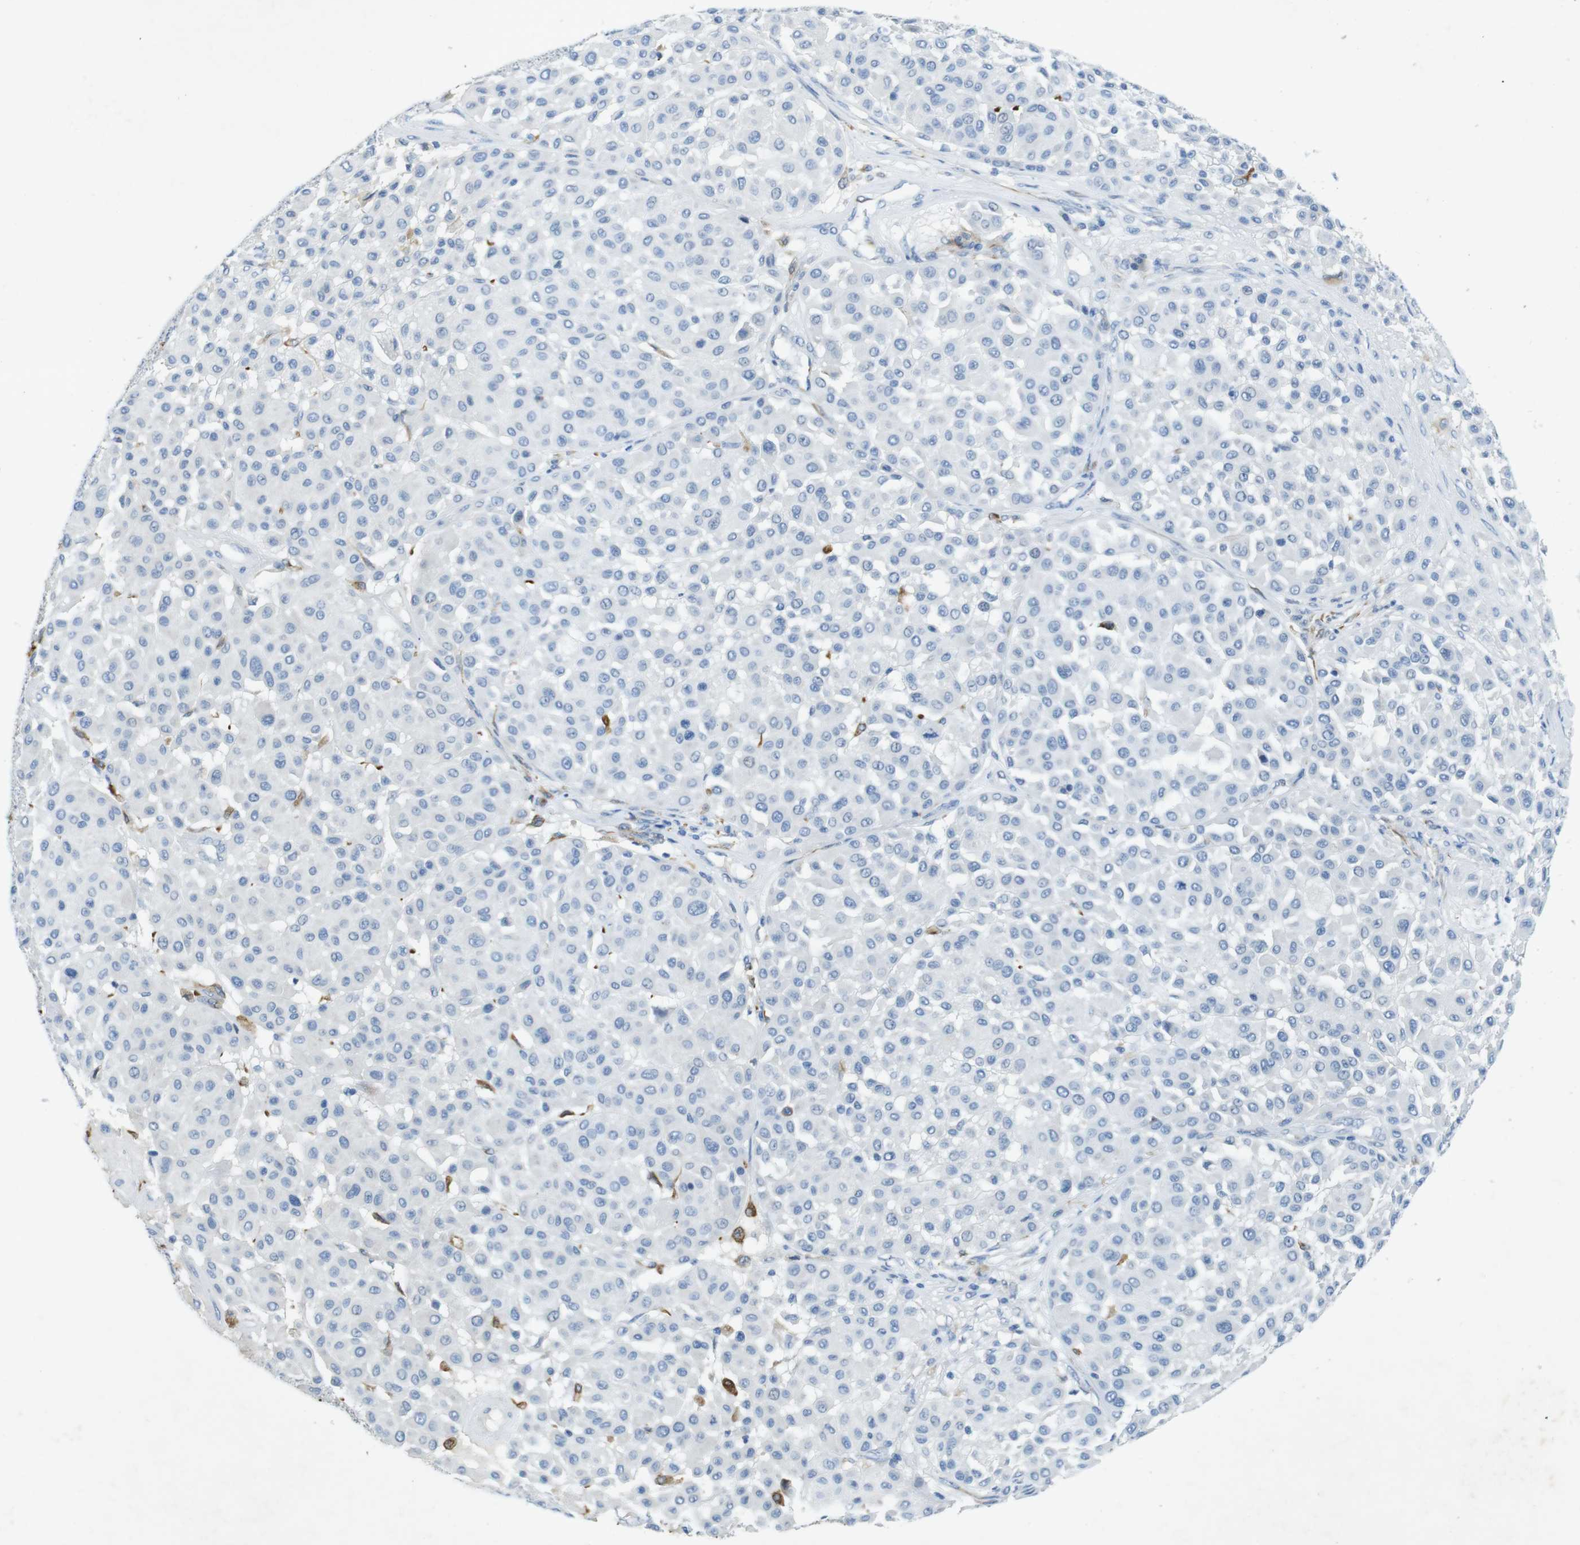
{"staining": {"intensity": "negative", "quantity": "none", "location": "none"}, "tissue": "melanoma", "cell_type": "Tumor cells", "image_type": "cancer", "snomed": [{"axis": "morphology", "description": "Malignant melanoma, Metastatic site"}, {"axis": "topography", "description": "Soft tissue"}], "caption": "A histopathology image of malignant melanoma (metastatic site) stained for a protein demonstrates no brown staining in tumor cells.", "gene": "CD320", "patient": {"sex": "male", "age": 41}}